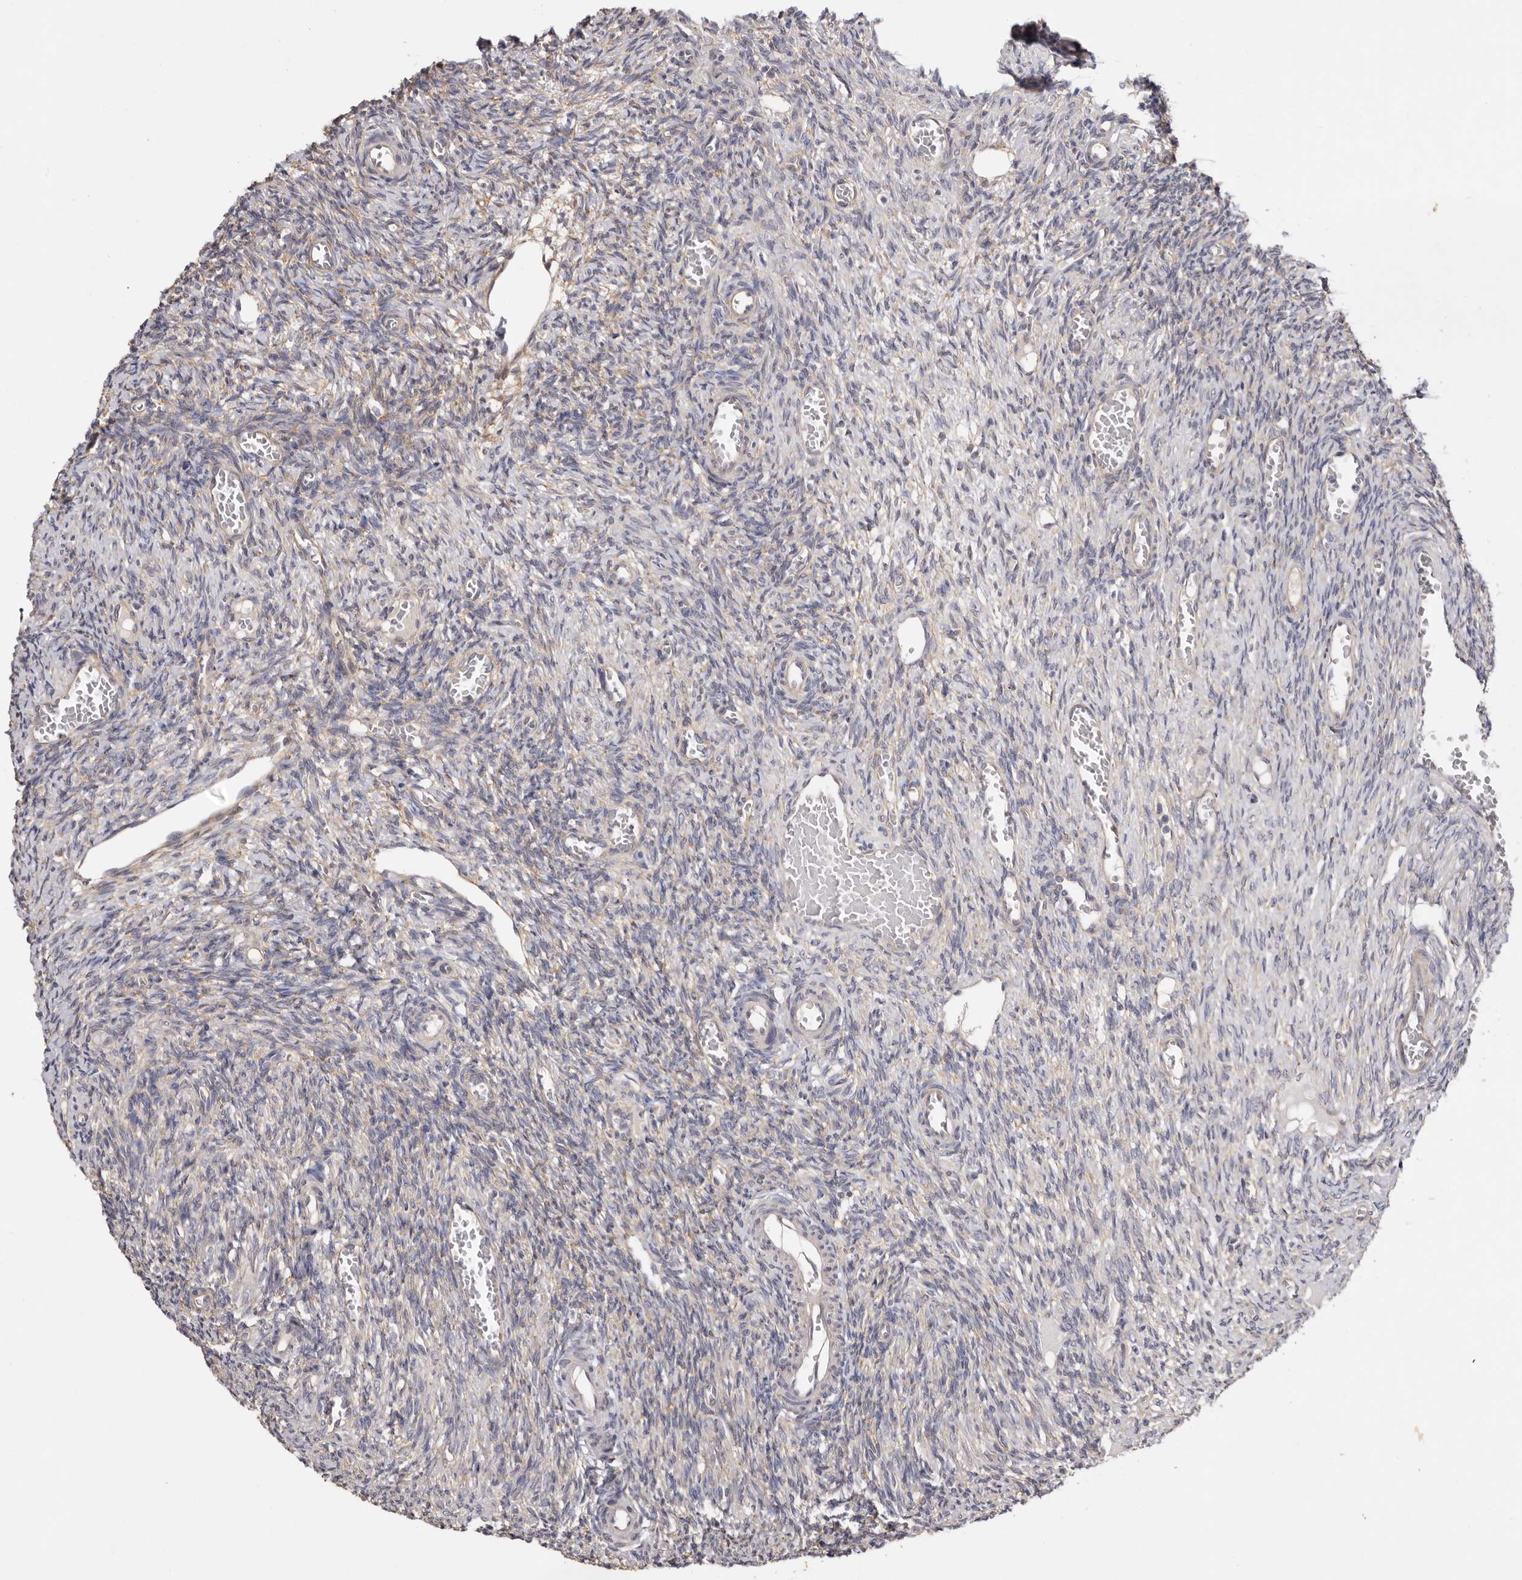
{"staining": {"intensity": "weak", "quantity": "<25%", "location": "cytoplasmic/membranous"}, "tissue": "ovary", "cell_type": "Ovarian stroma cells", "image_type": "normal", "snomed": [{"axis": "morphology", "description": "Normal tissue, NOS"}, {"axis": "topography", "description": "Ovary"}], "caption": "This image is of unremarkable ovary stained with immunohistochemistry (IHC) to label a protein in brown with the nuclei are counter-stained blue. There is no expression in ovarian stroma cells. (DAB immunohistochemistry (IHC) visualized using brightfield microscopy, high magnification).", "gene": "FAM167B", "patient": {"sex": "female", "age": 27}}